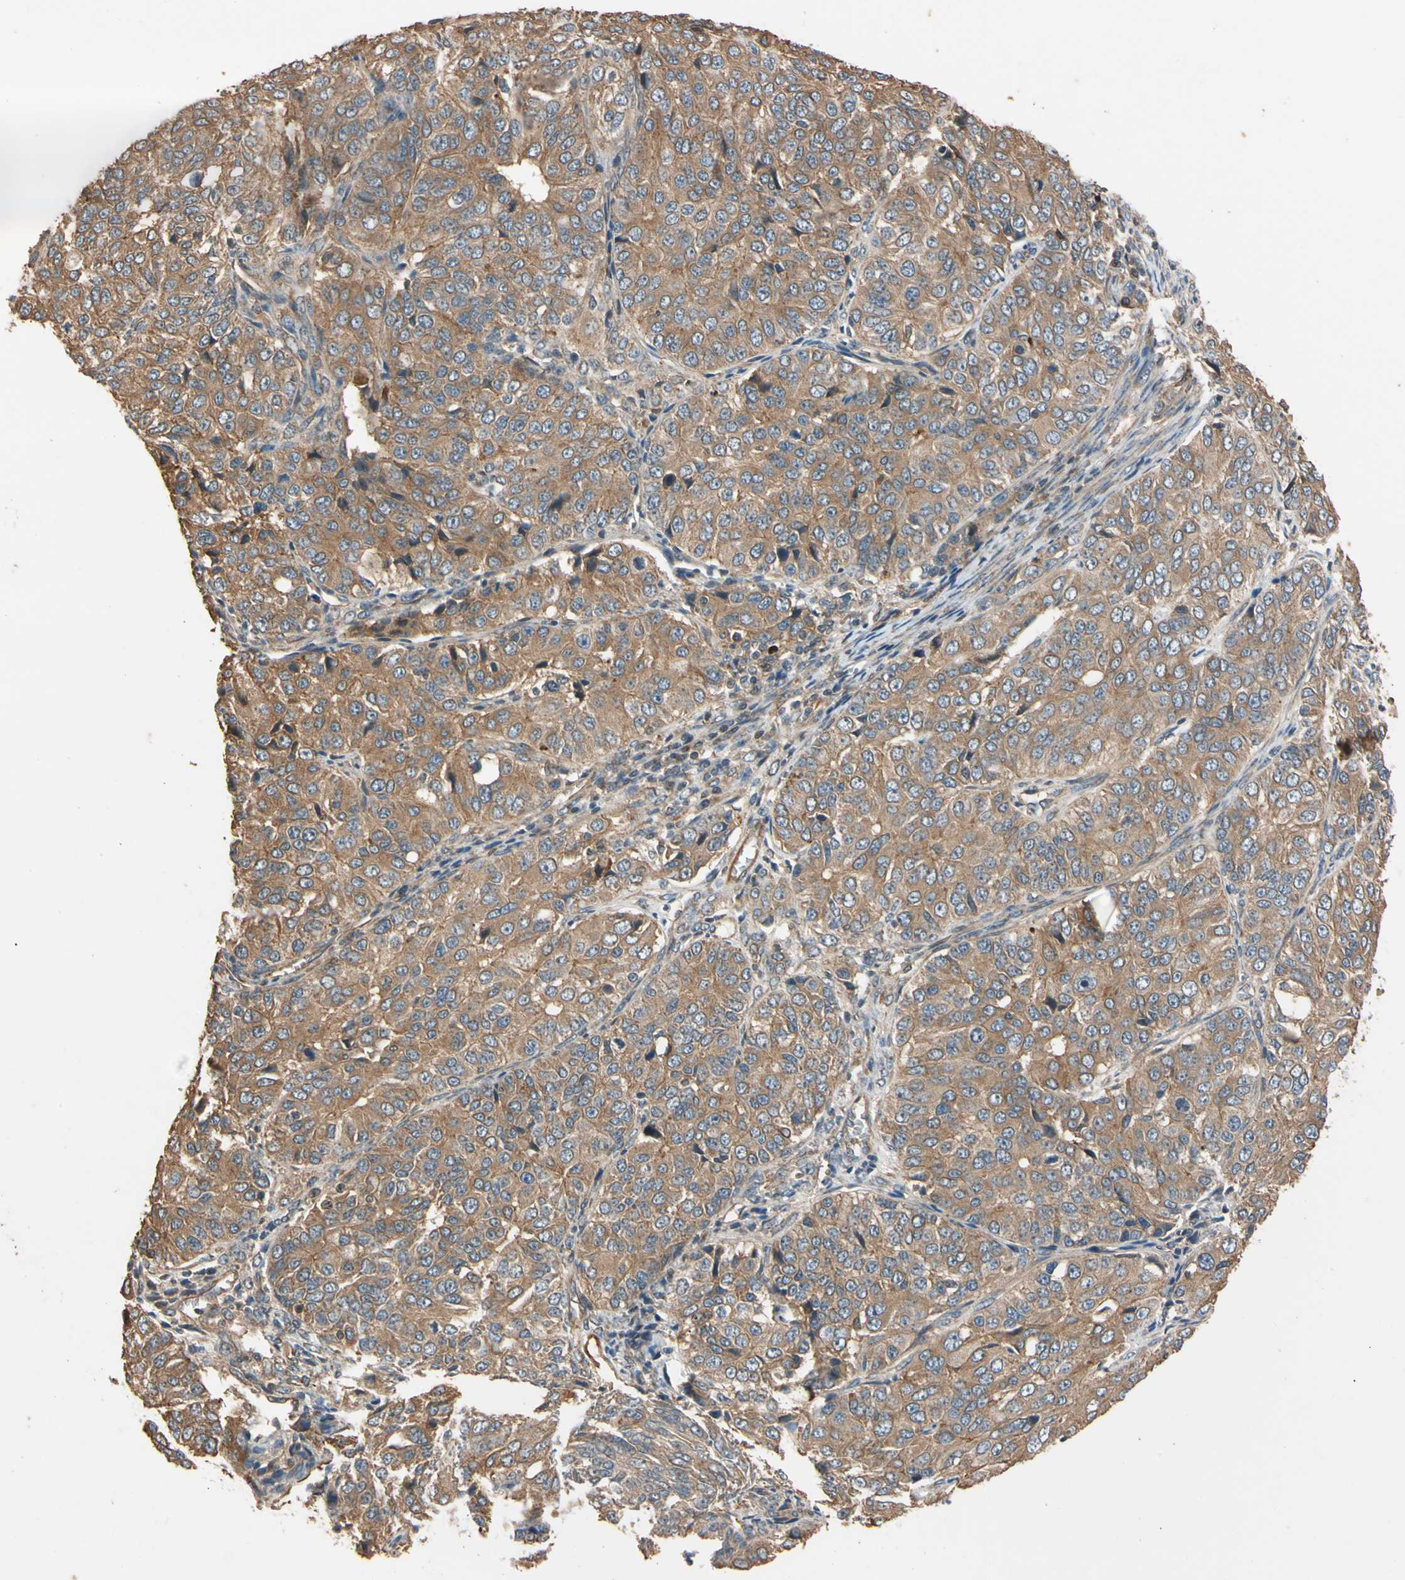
{"staining": {"intensity": "moderate", "quantity": ">75%", "location": "cytoplasmic/membranous"}, "tissue": "ovarian cancer", "cell_type": "Tumor cells", "image_type": "cancer", "snomed": [{"axis": "morphology", "description": "Carcinoma, endometroid"}, {"axis": "topography", "description": "Ovary"}], "caption": "Ovarian cancer (endometroid carcinoma) stained with a protein marker demonstrates moderate staining in tumor cells.", "gene": "MGRN1", "patient": {"sex": "female", "age": 51}}